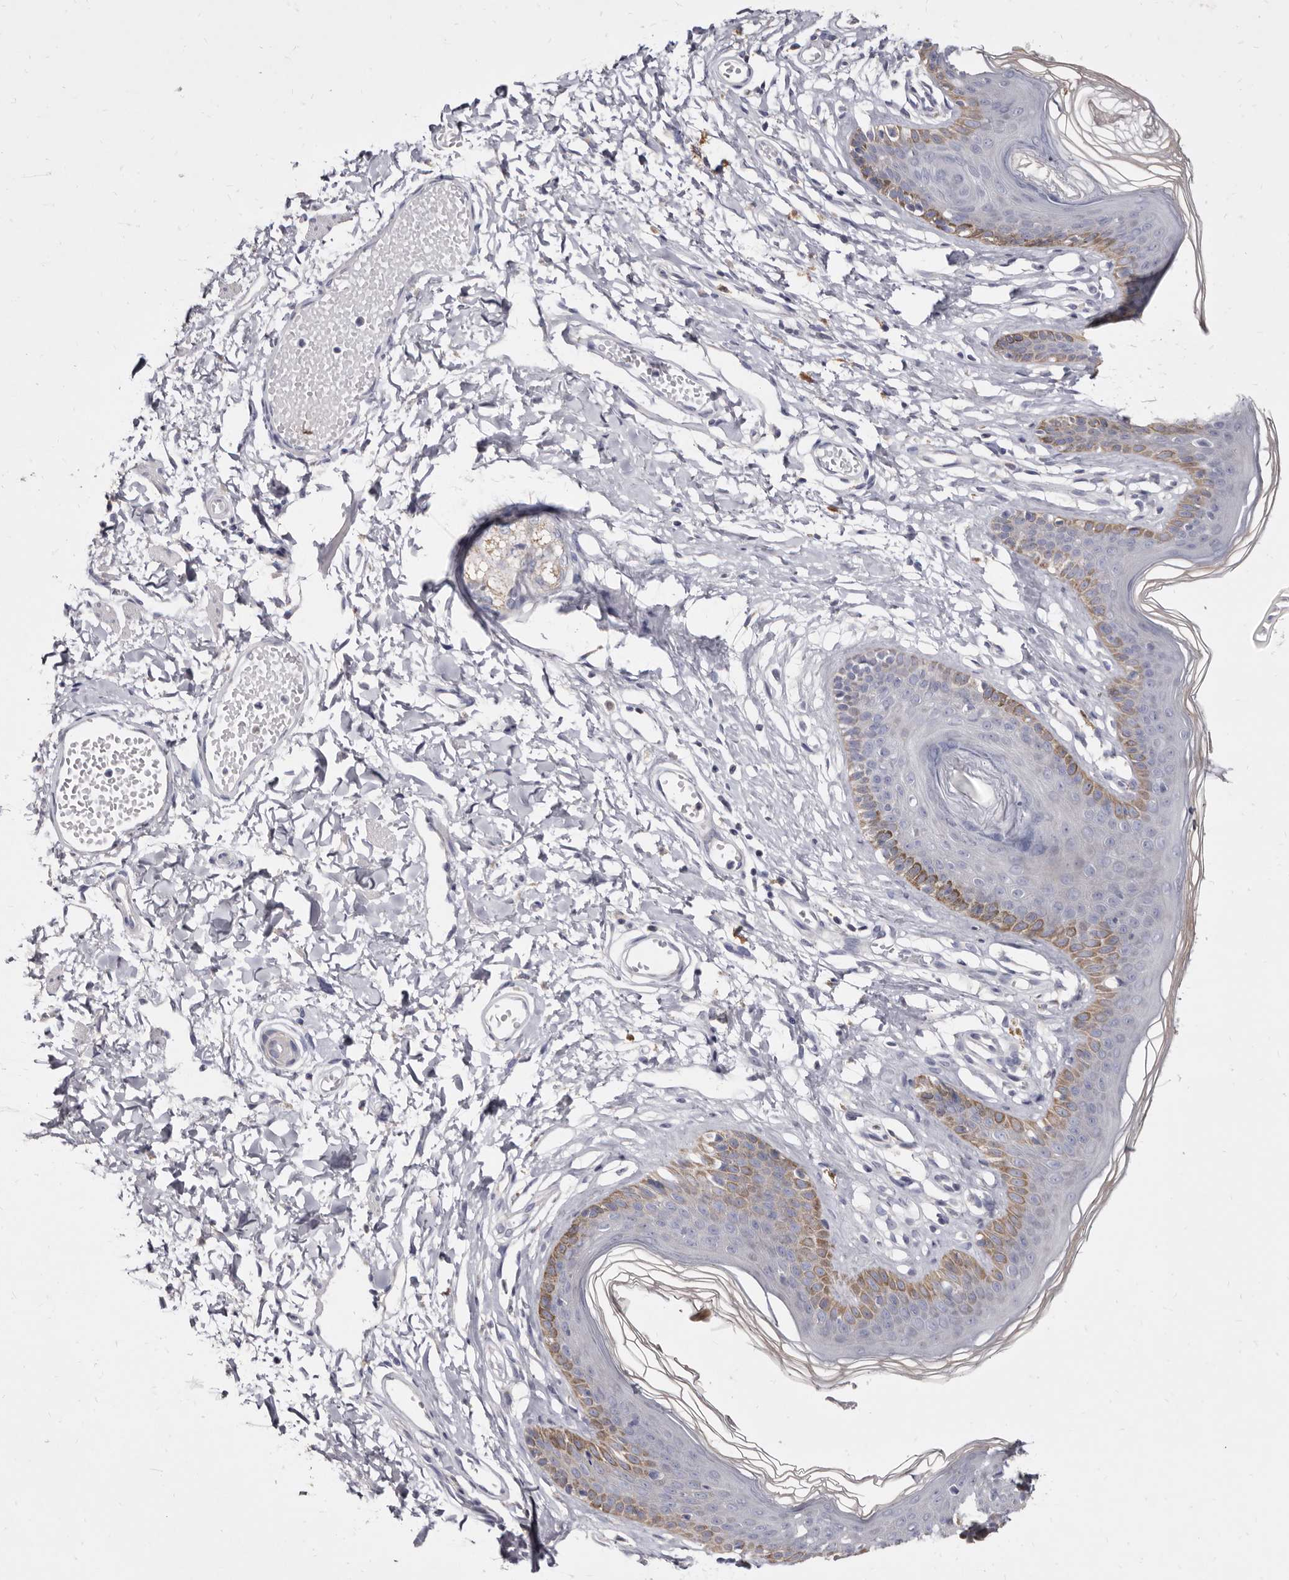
{"staining": {"intensity": "weak", "quantity": "<25%", "location": "cytoplasmic/membranous"}, "tissue": "skin", "cell_type": "Epidermal cells", "image_type": "normal", "snomed": [{"axis": "morphology", "description": "Normal tissue, NOS"}, {"axis": "morphology", "description": "Squamous cell carcinoma, NOS"}, {"axis": "topography", "description": "Vulva"}], "caption": "This is an immunohistochemistry (IHC) photomicrograph of unremarkable human skin. There is no staining in epidermal cells.", "gene": "CYP2E1", "patient": {"sex": "female", "age": 85}}